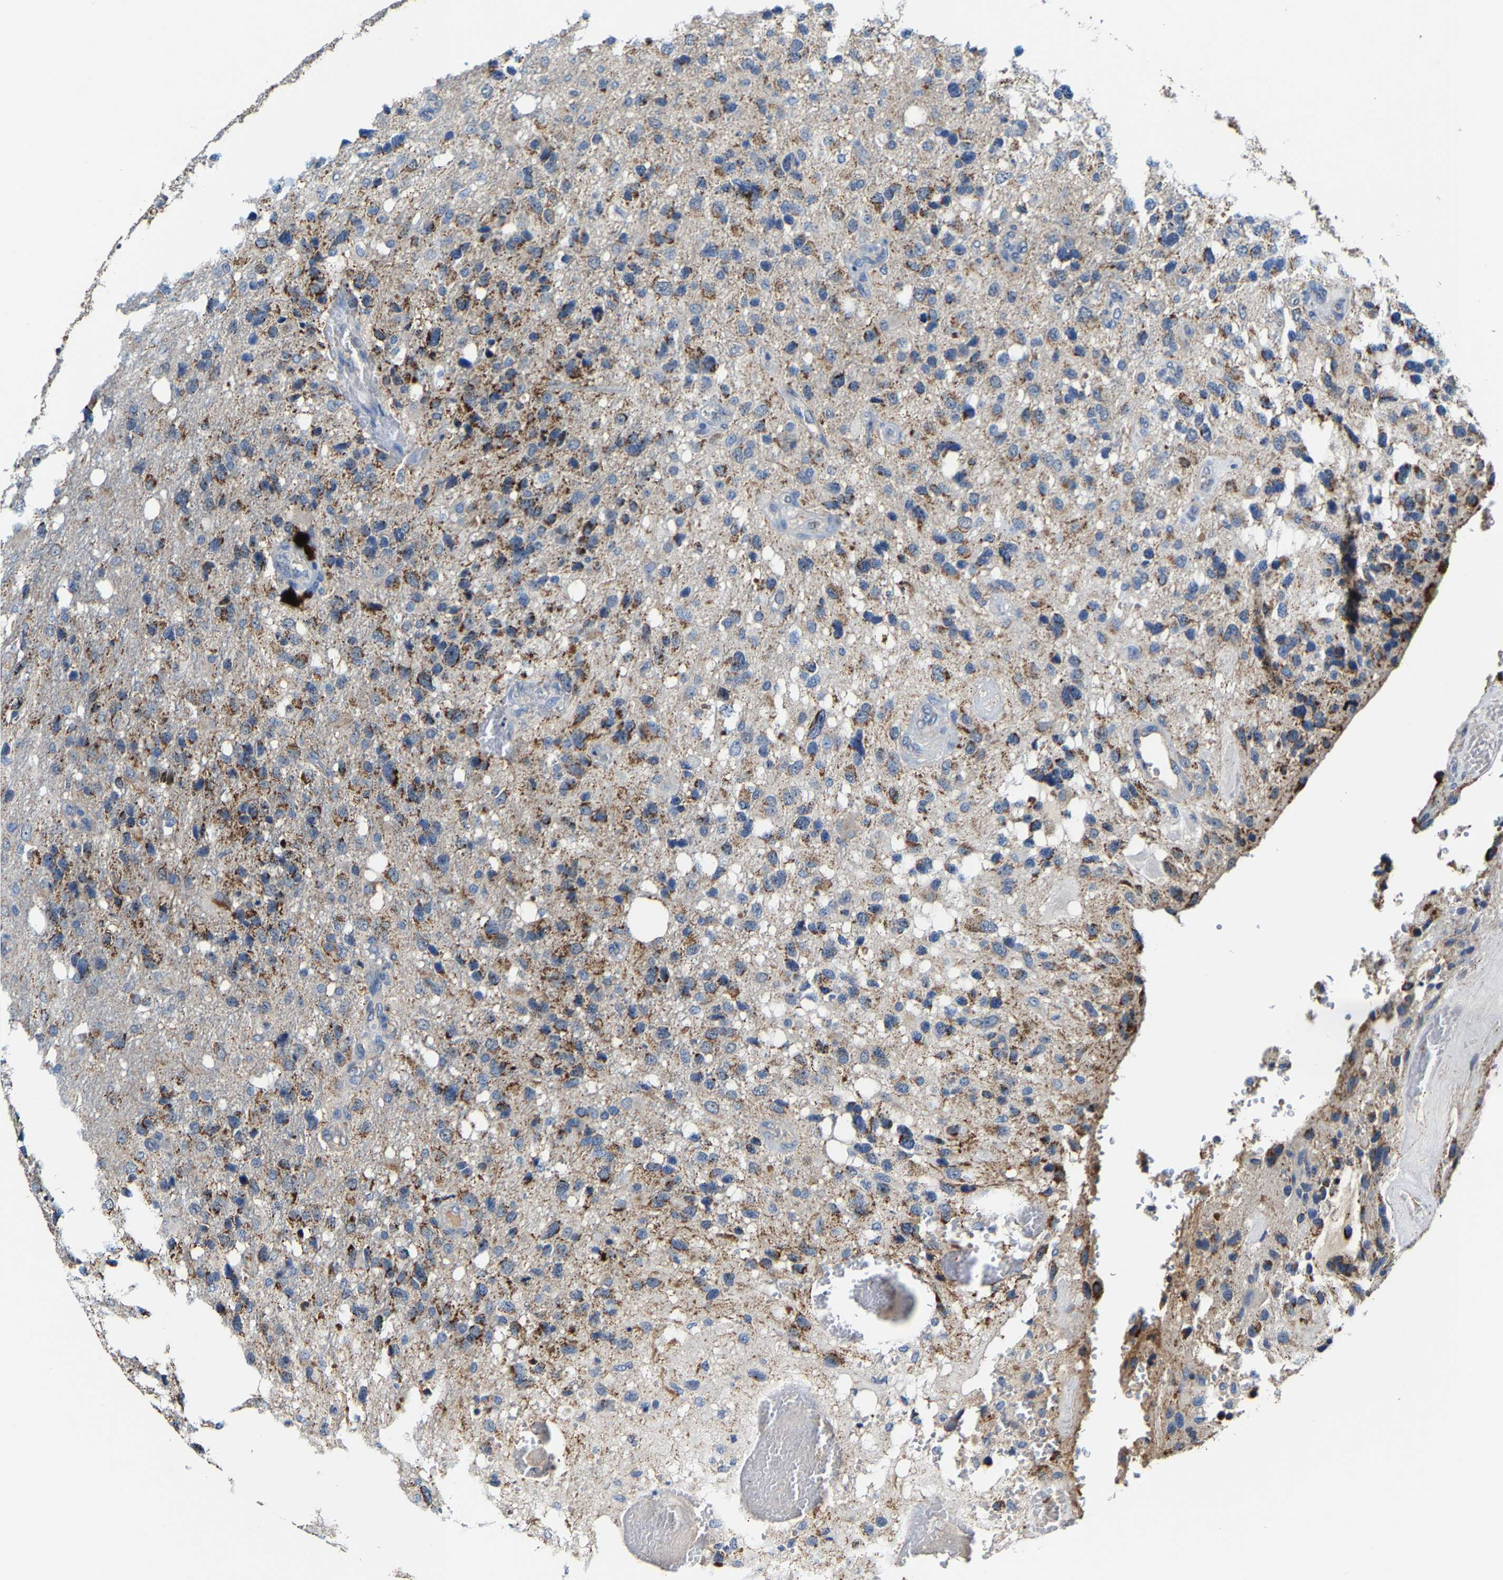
{"staining": {"intensity": "moderate", "quantity": "25%-75%", "location": "cytoplasmic/membranous"}, "tissue": "glioma", "cell_type": "Tumor cells", "image_type": "cancer", "snomed": [{"axis": "morphology", "description": "Glioma, malignant, High grade"}, {"axis": "topography", "description": "Brain"}], "caption": "Tumor cells exhibit medium levels of moderate cytoplasmic/membranous positivity in approximately 25%-75% of cells in high-grade glioma (malignant).", "gene": "SLC25A25", "patient": {"sex": "female", "age": 58}}